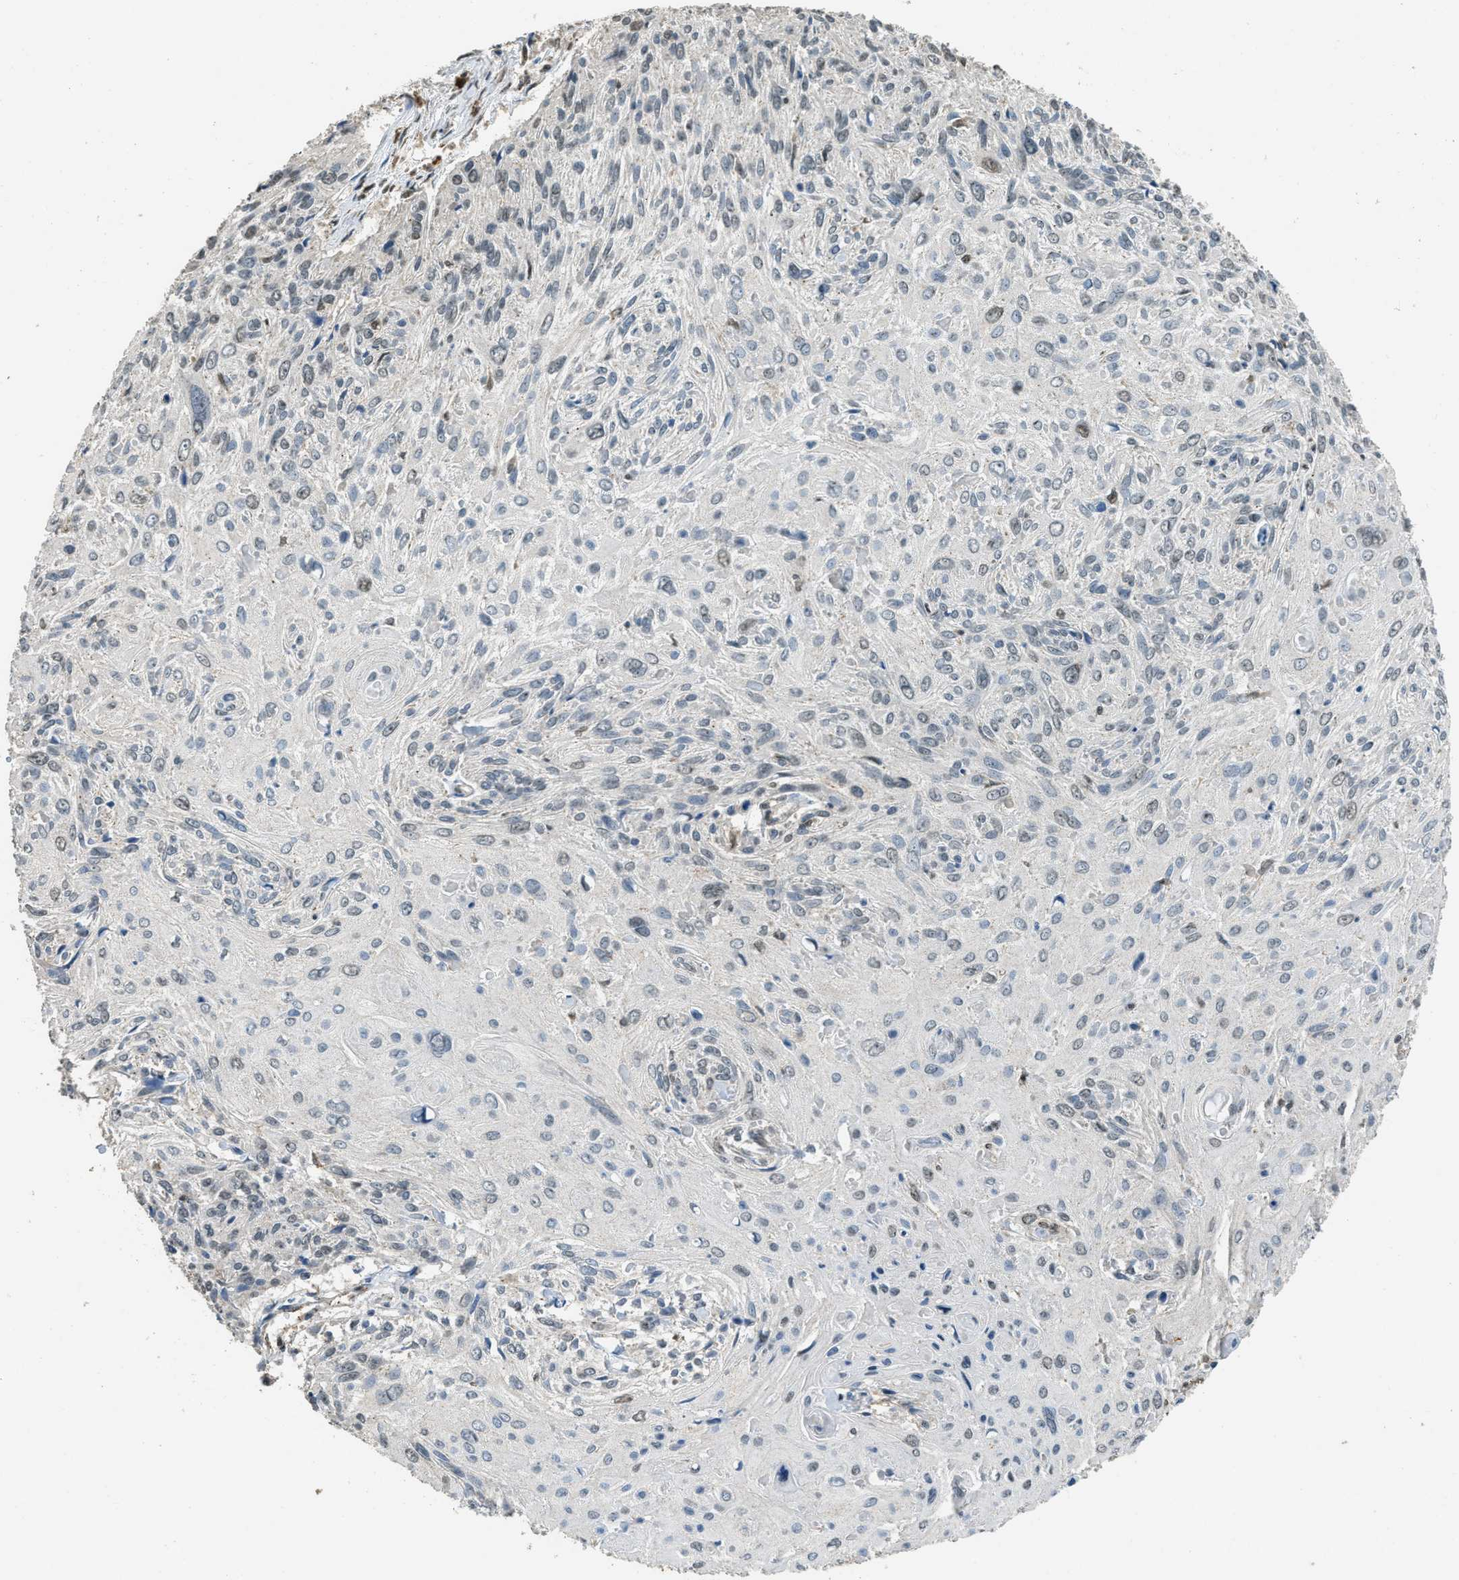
{"staining": {"intensity": "weak", "quantity": "<25%", "location": "nuclear"}, "tissue": "cervical cancer", "cell_type": "Tumor cells", "image_type": "cancer", "snomed": [{"axis": "morphology", "description": "Squamous cell carcinoma, NOS"}, {"axis": "topography", "description": "Cervix"}], "caption": "Immunohistochemistry of human squamous cell carcinoma (cervical) shows no positivity in tumor cells.", "gene": "IPO7", "patient": {"sex": "female", "age": 51}}